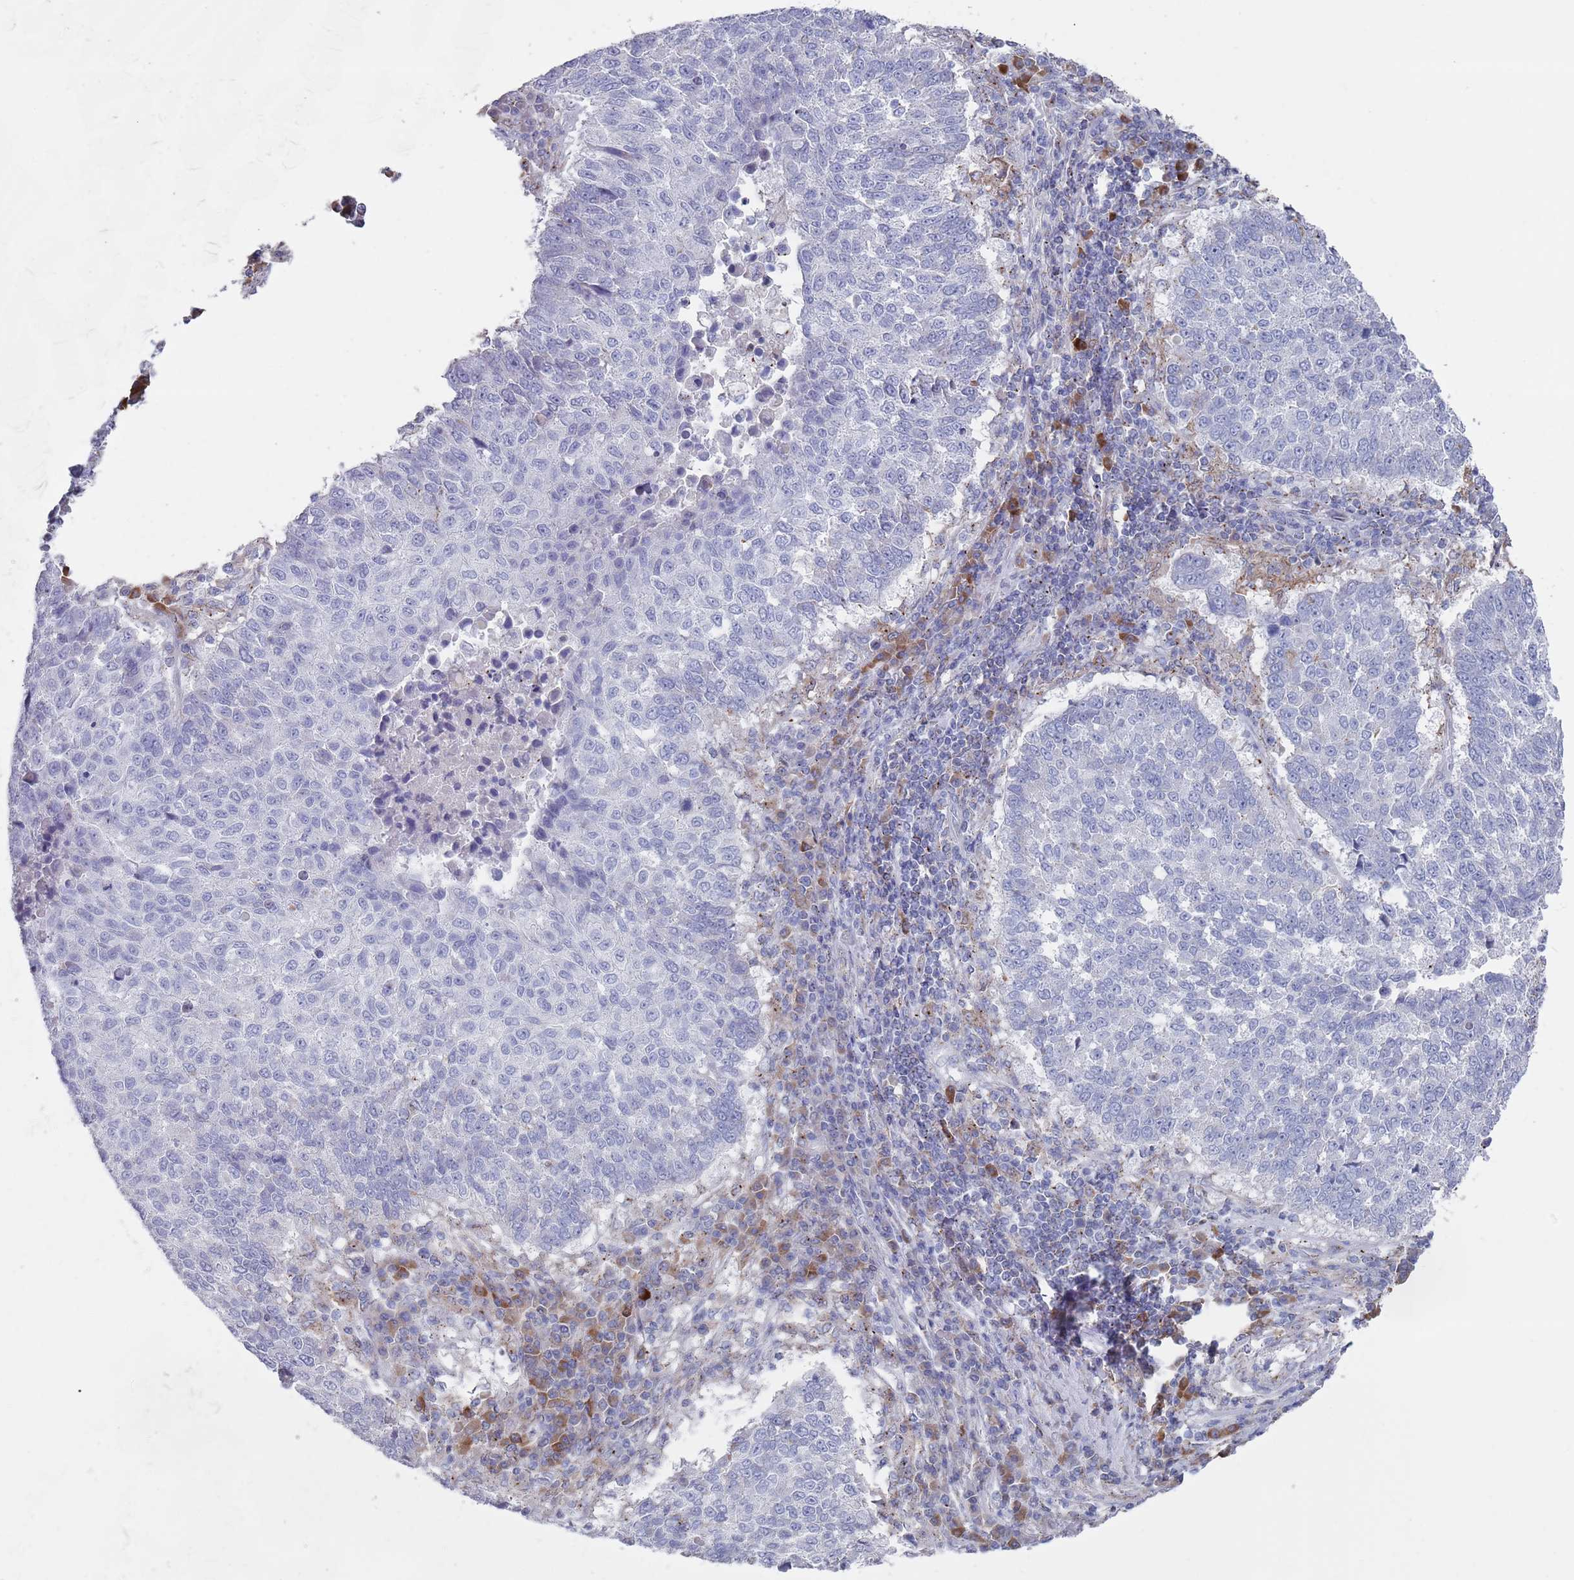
{"staining": {"intensity": "negative", "quantity": "none", "location": "none"}, "tissue": "lung cancer", "cell_type": "Tumor cells", "image_type": "cancer", "snomed": [{"axis": "morphology", "description": "Squamous cell carcinoma, NOS"}, {"axis": "topography", "description": "Lung"}], "caption": "Immunohistochemistry of lung squamous cell carcinoma exhibits no positivity in tumor cells. (Stains: DAB (3,3'-diaminobenzidine) IHC with hematoxylin counter stain, Microscopy: brightfield microscopy at high magnification).", "gene": "MAT1A", "patient": {"sex": "male", "age": 73}}